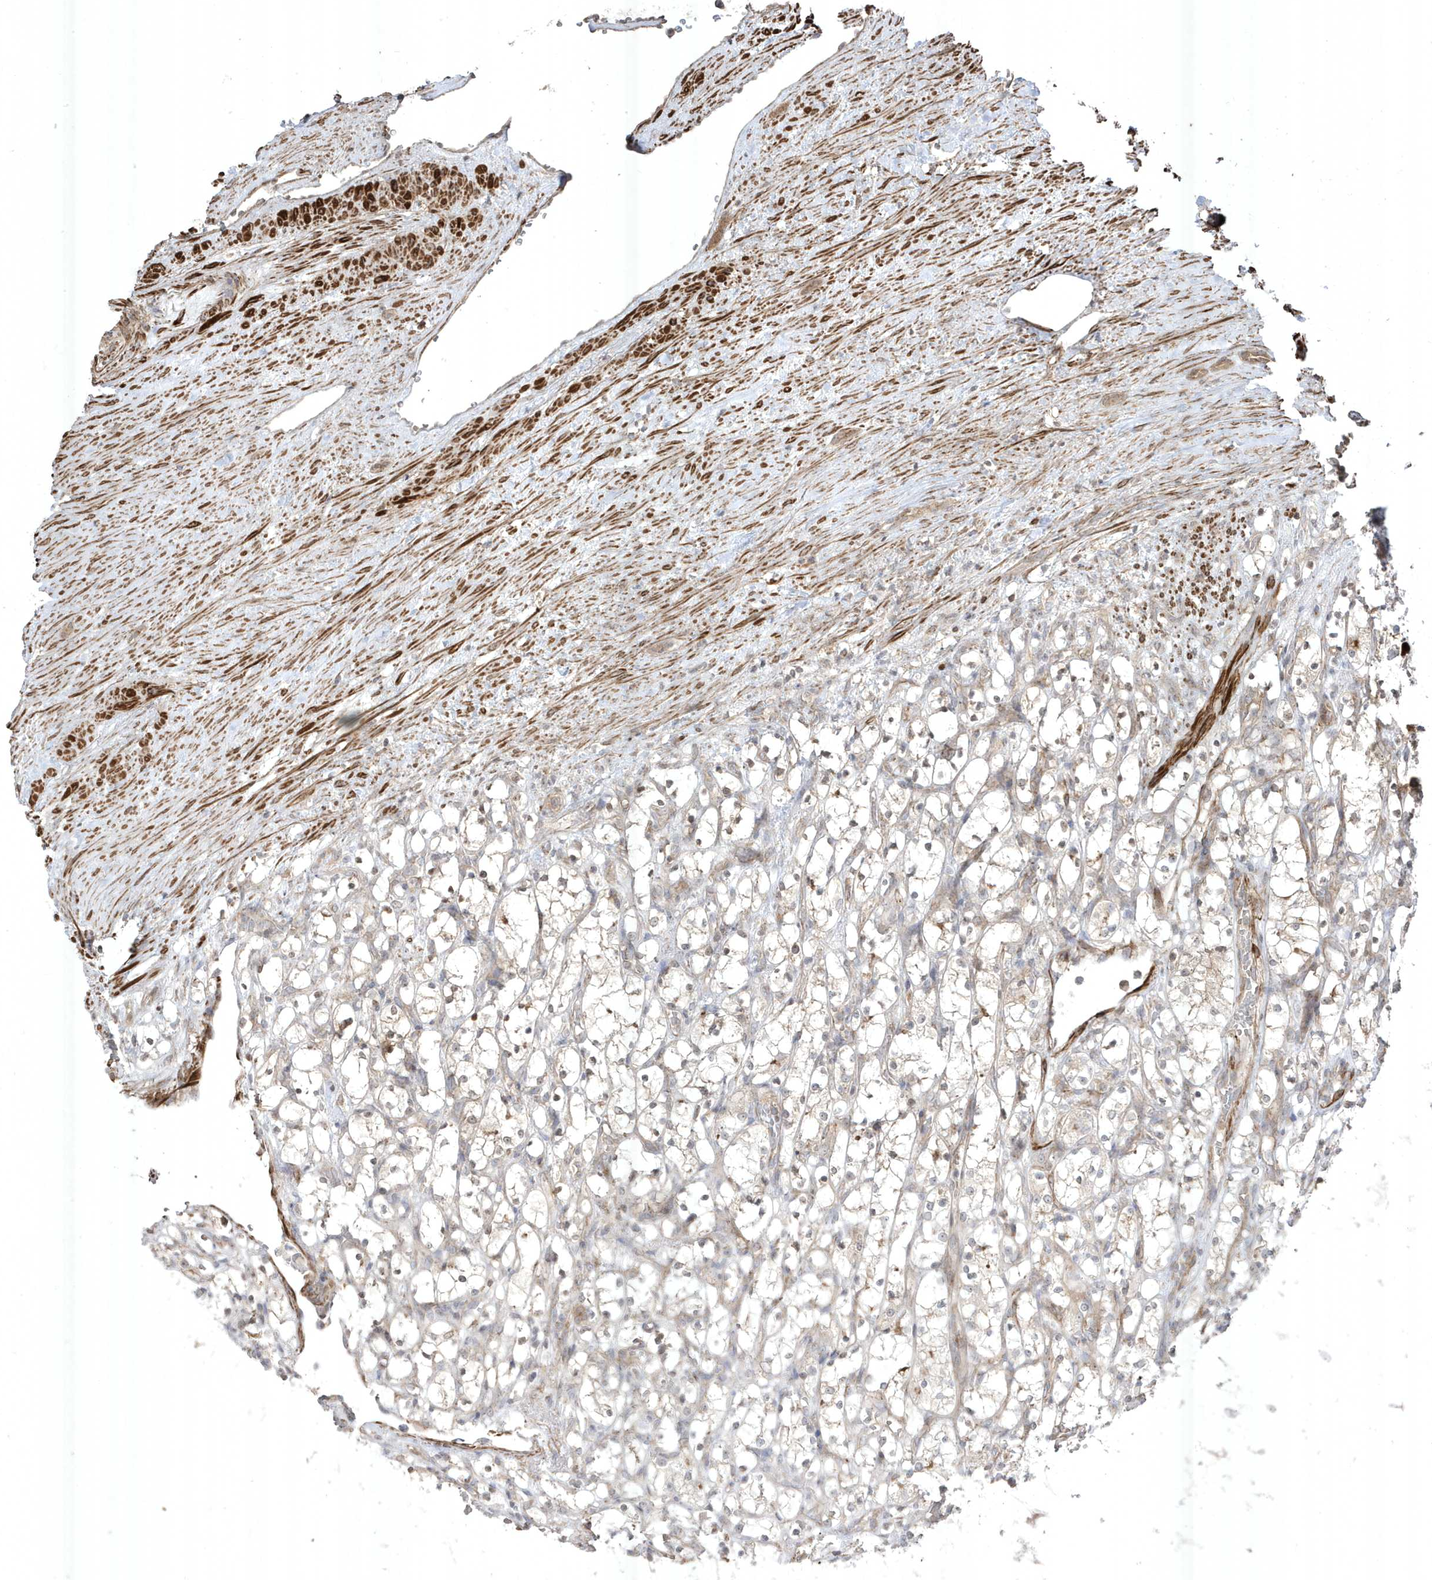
{"staining": {"intensity": "negative", "quantity": "none", "location": "none"}, "tissue": "renal cancer", "cell_type": "Tumor cells", "image_type": "cancer", "snomed": [{"axis": "morphology", "description": "Adenocarcinoma, NOS"}, {"axis": "topography", "description": "Kidney"}], "caption": "Adenocarcinoma (renal) was stained to show a protein in brown. There is no significant expression in tumor cells.", "gene": "CETN3", "patient": {"sex": "female", "age": 69}}